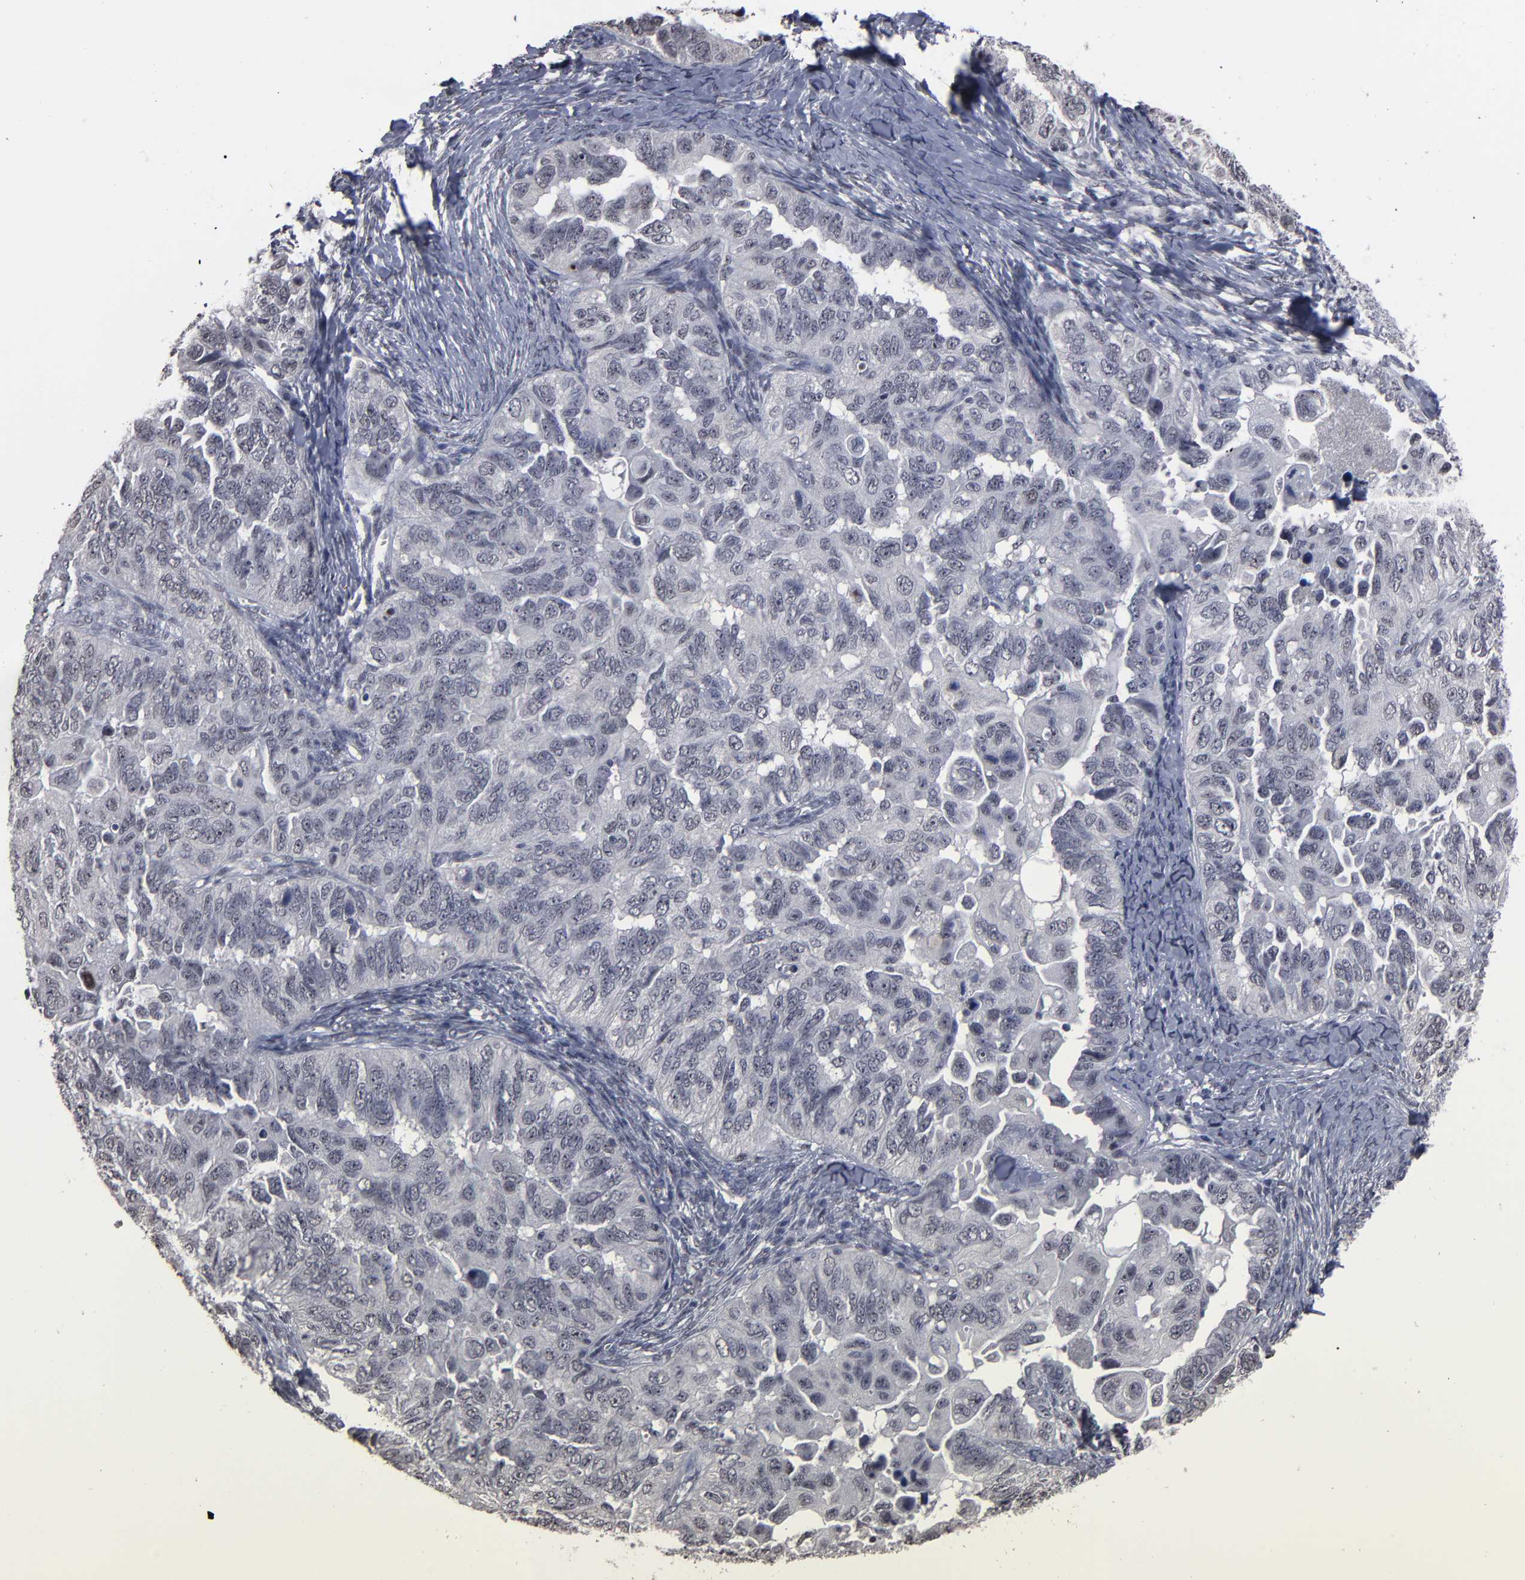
{"staining": {"intensity": "negative", "quantity": "none", "location": "none"}, "tissue": "ovarian cancer", "cell_type": "Tumor cells", "image_type": "cancer", "snomed": [{"axis": "morphology", "description": "Cystadenocarcinoma, serous, NOS"}, {"axis": "topography", "description": "Ovary"}], "caption": "Immunohistochemistry (IHC) histopathology image of neoplastic tissue: ovarian serous cystadenocarcinoma stained with DAB displays no significant protein staining in tumor cells.", "gene": "SSRP1", "patient": {"sex": "female", "age": 82}}